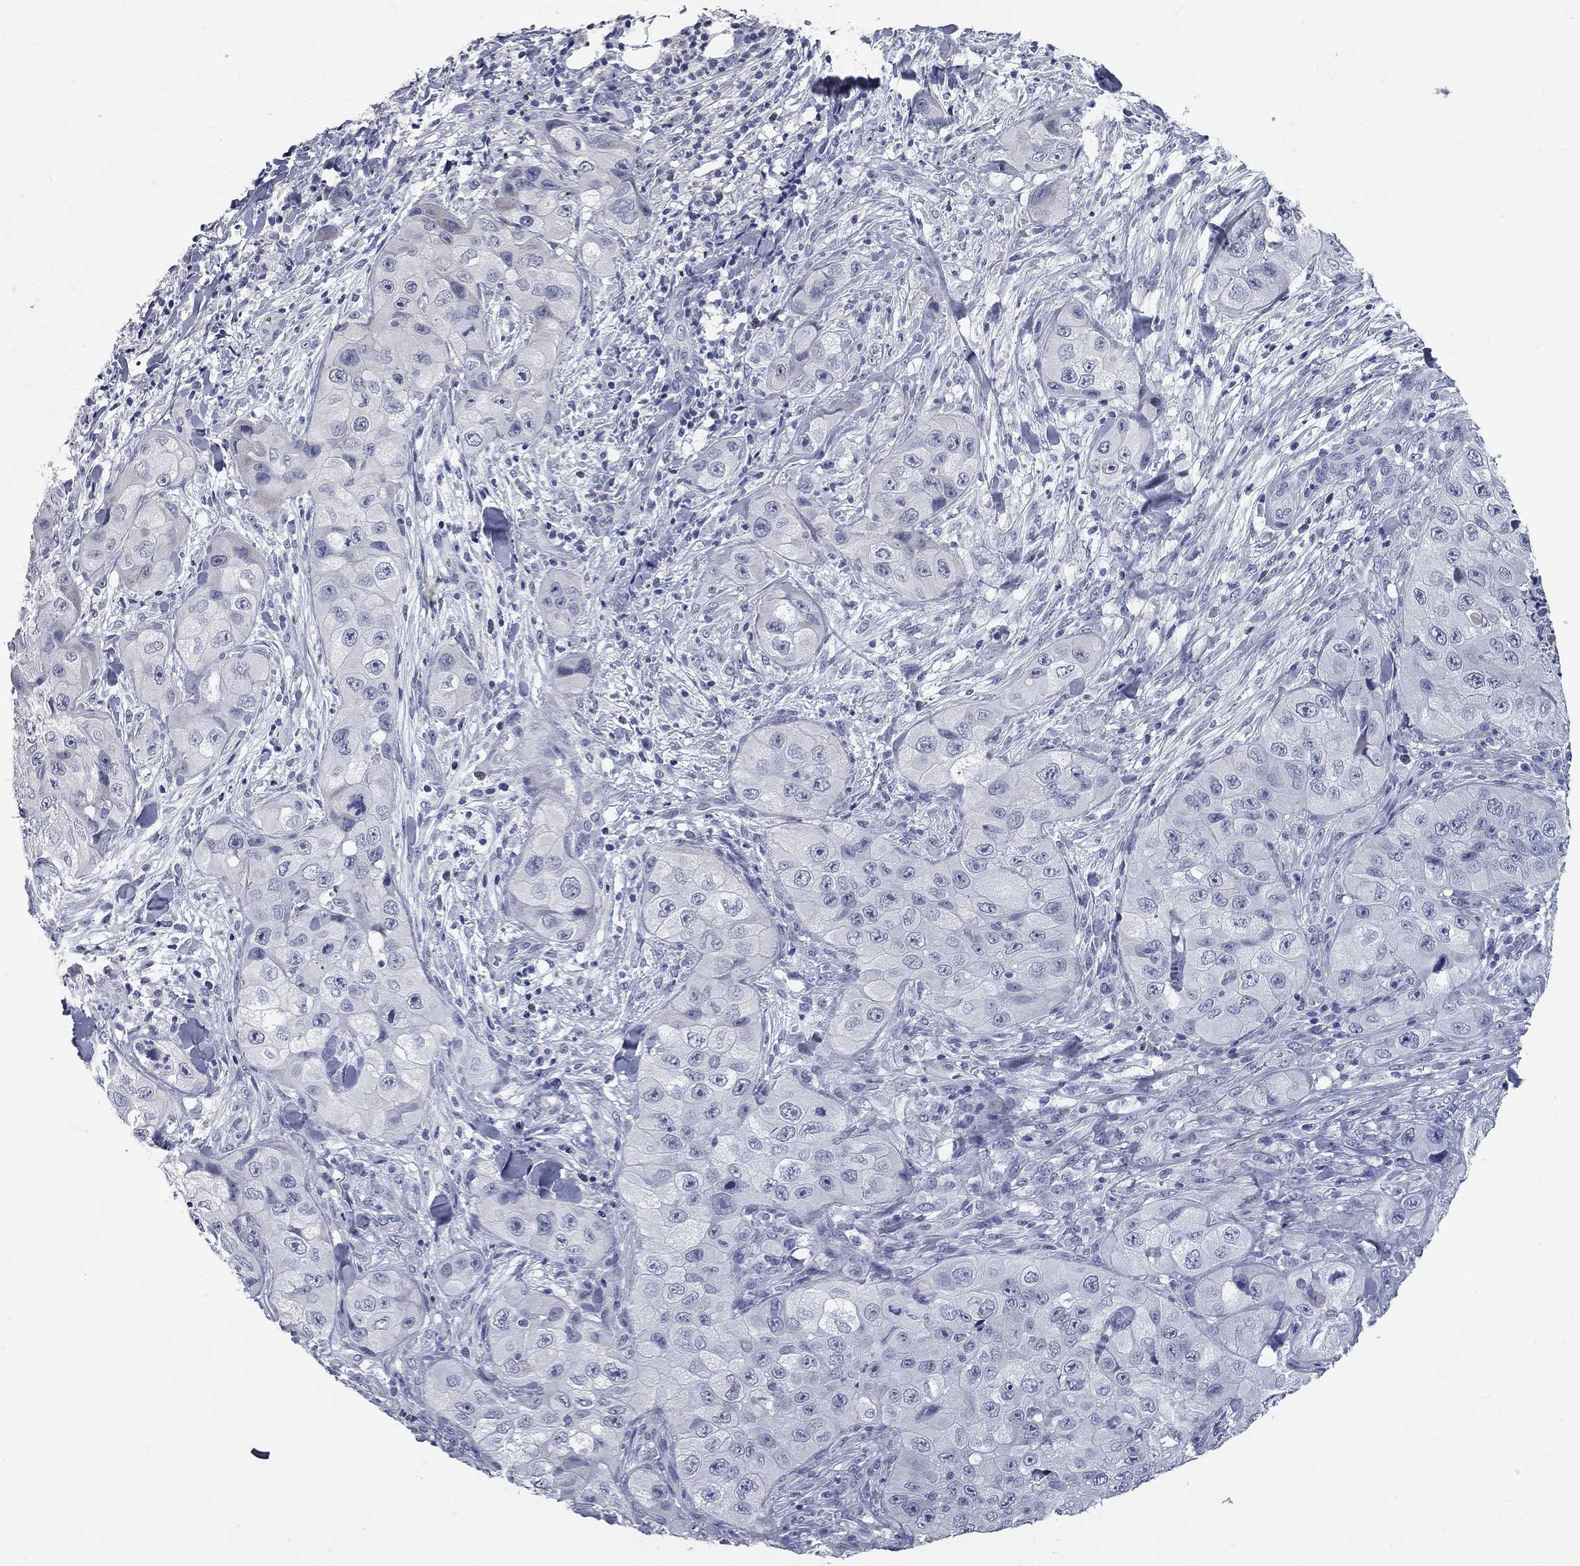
{"staining": {"intensity": "negative", "quantity": "none", "location": "none"}, "tissue": "skin cancer", "cell_type": "Tumor cells", "image_type": "cancer", "snomed": [{"axis": "morphology", "description": "Squamous cell carcinoma, NOS"}, {"axis": "topography", "description": "Skin"}, {"axis": "topography", "description": "Subcutis"}], "caption": "DAB (3,3'-diaminobenzidine) immunohistochemical staining of human skin squamous cell carcinoma demonstrates no significant staining in tumor cells.", "gene": "SYT12", "patient": {"sex": "male", "age": 73}}